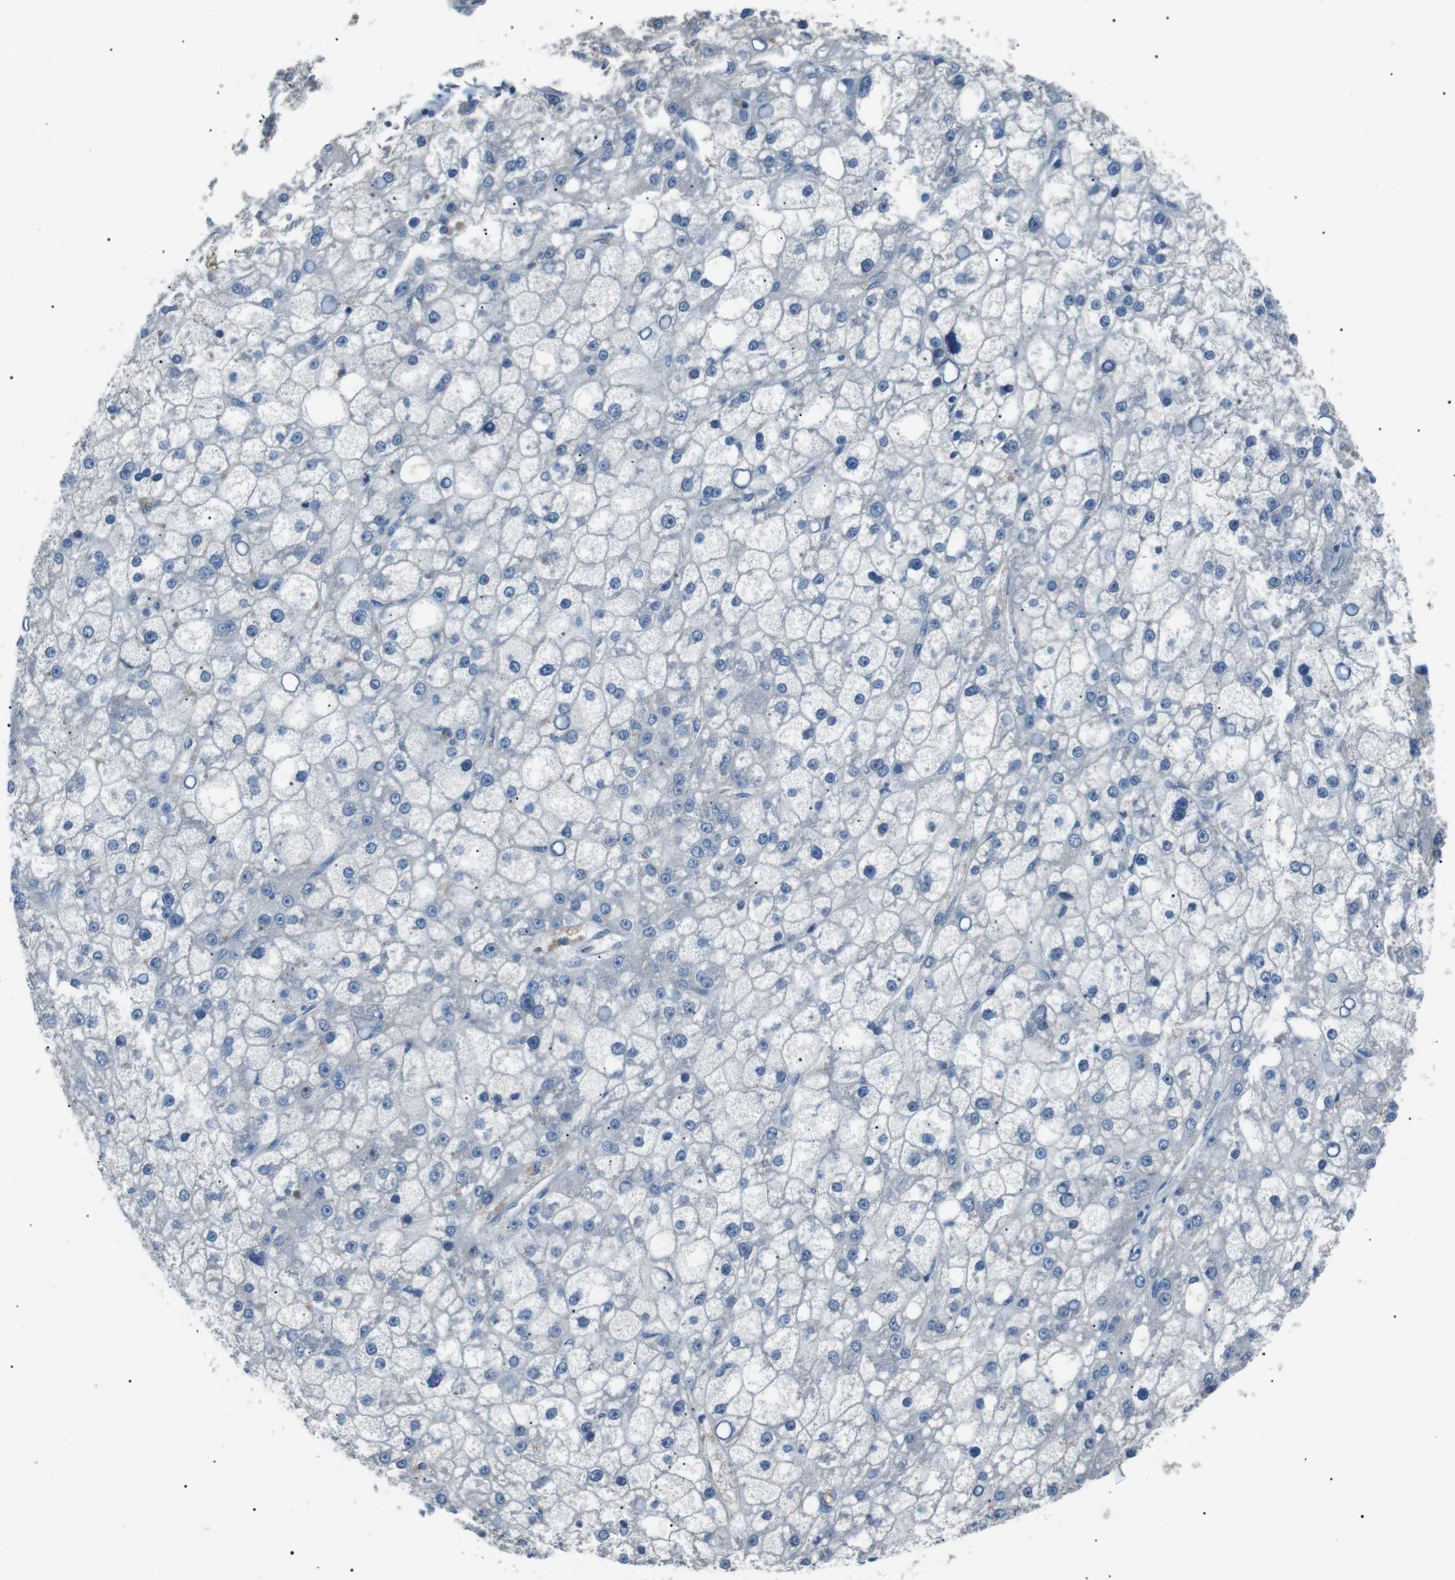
{"staining": {"intensity": "negative", "quantity": "none", "location": "none"}, "tissue": "liver cancer", "cell_type": "Tumor cells", "image_type": "cancer", "snomed": [{"axis": "morphology", "description": "Carcinoma, Hepatocellular, NOS"}, {"axis": "topography", "description": "Liver"}], "caption": "Protein analysis of liver hepatocellular carcinoma shows no significant expression in tumor cells.", "gene": "CDH26", "patient": {"sex": "male", "age": 67}}